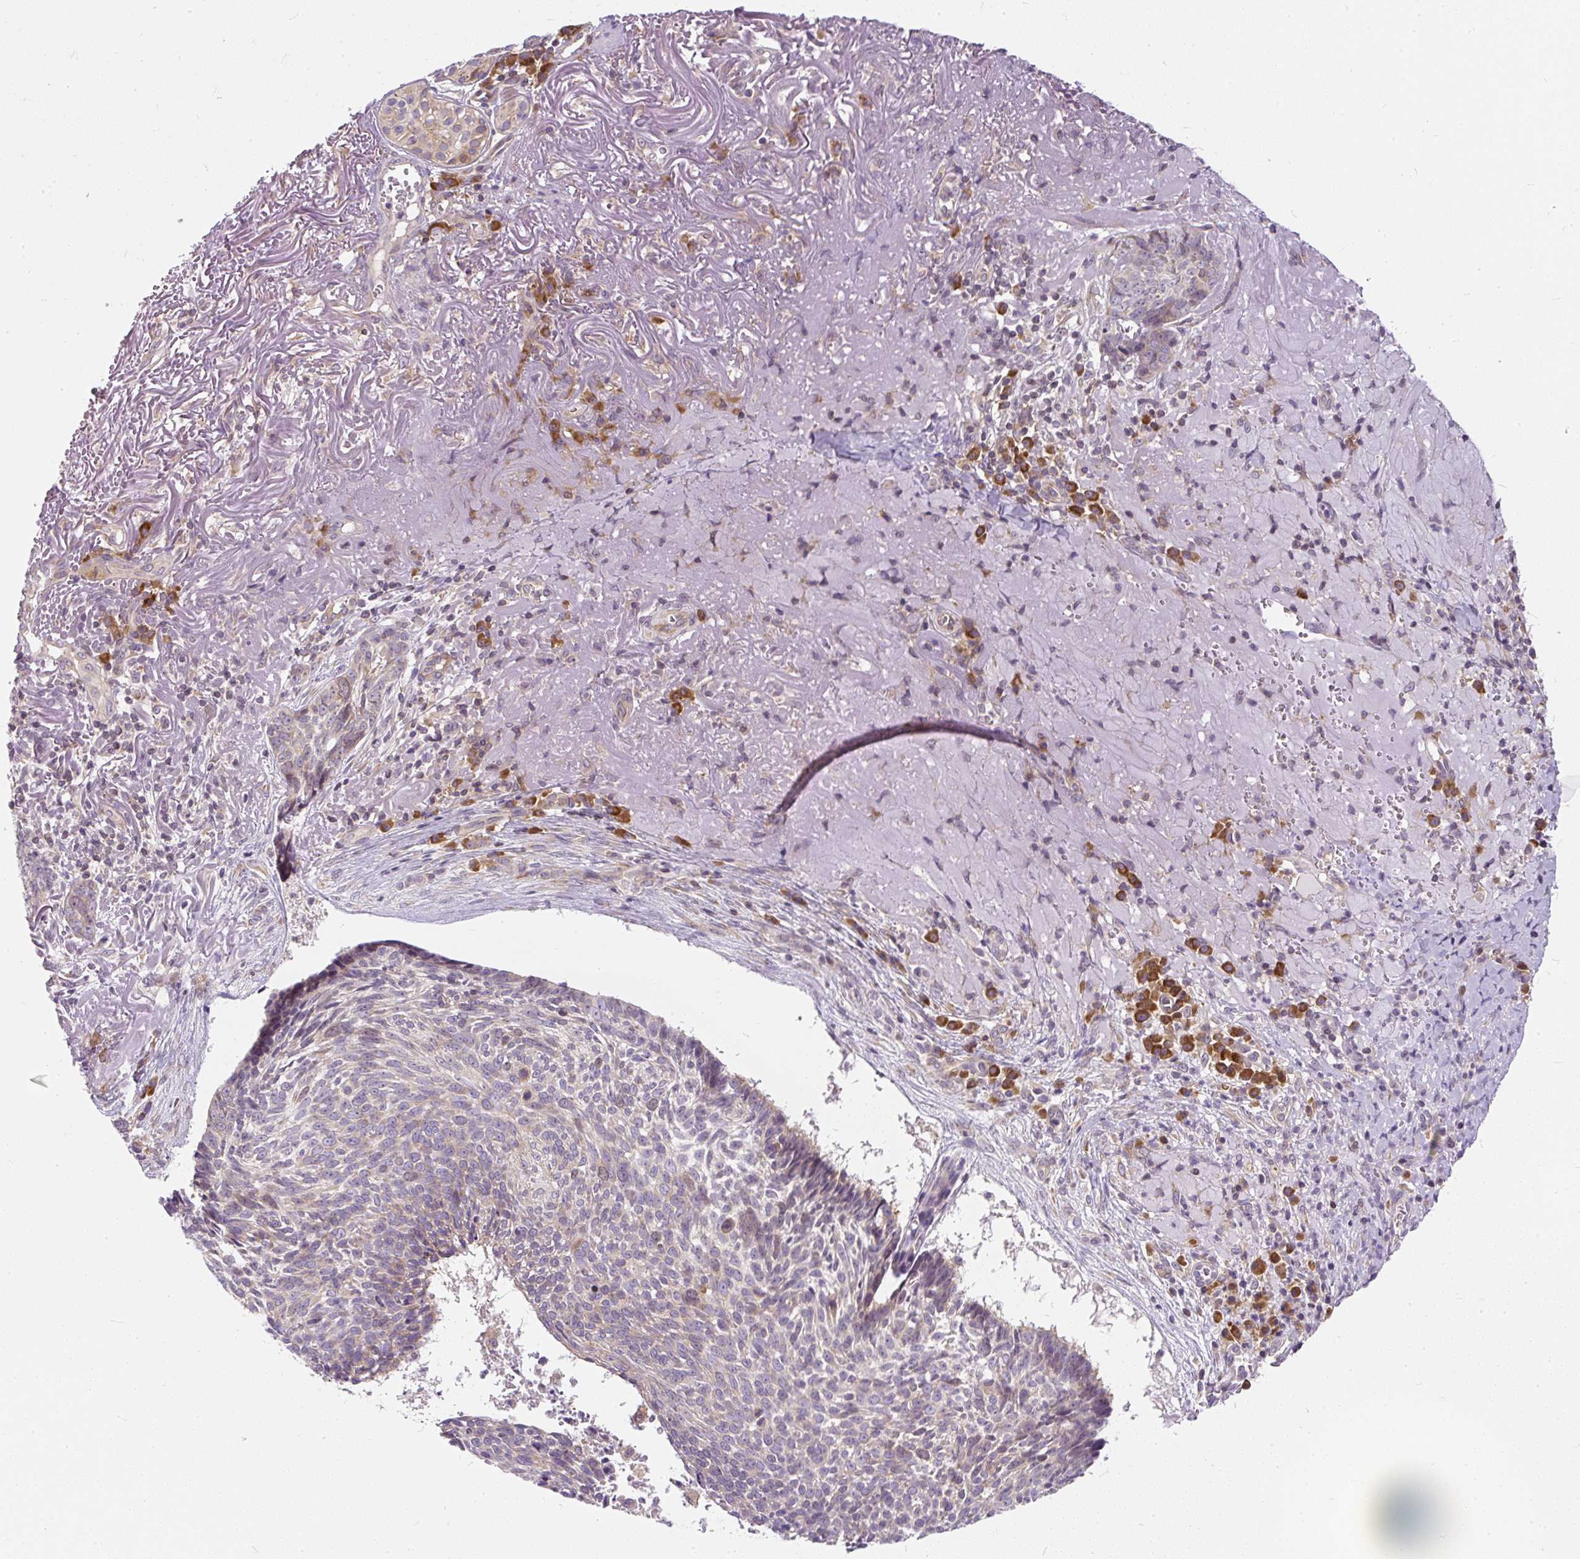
{"staining": {"intensity": "weak", "quantity": "<25%", "location": "nuclear"}, "tissue": "skin cancer", "cell_type": "Tumor cells", "image_type": "cancer", "snomed": [{"axis": "morphology", "description": "Basal cell carcinoma"}, {"axis": "topography", "description": "Skin"}, {"axis": "topography", "description": "Skin of face"}], "caption": "Immunohistochemistry micrograph of skin basal cell carcinoma stained for a protein (brown), which shows no expression in tumor cells.", "gene": "CYP20A1", "patient": {"sex": "female", "age": 95}}